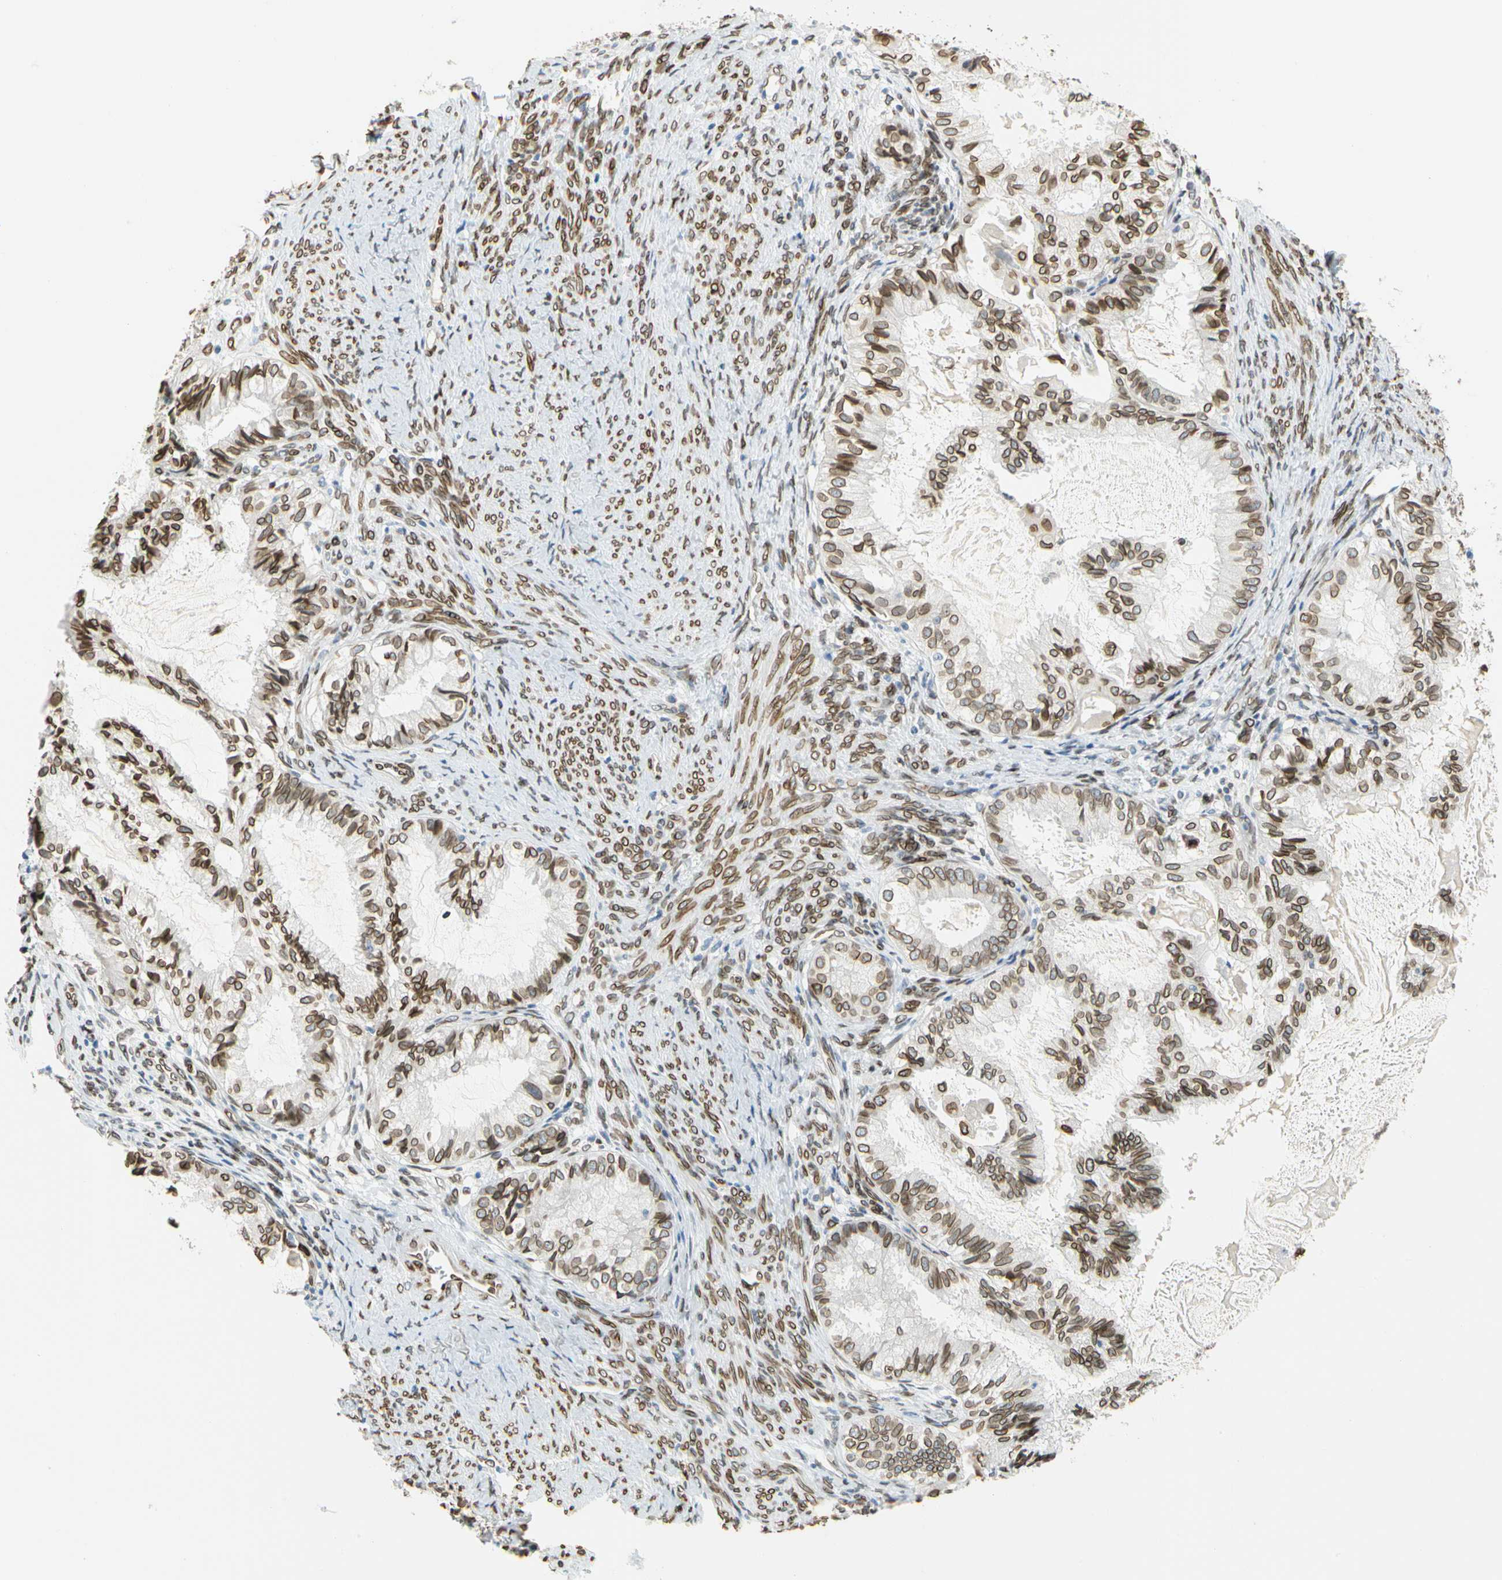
{"staining": {"intensity": "moderate", "quantity": ">75%", "location": "cytoplasmic/membranous,nuclear"}, "tissue": "cervical cancer", "cell_type": "Tumor cells", "image_type": "cancer", "snomed": [{"axis": "morphology", "description": "Normal tissue, NOS"}, {"axis": "morphology", "description": "Adenocarcinoma, NOS"}, {"axis": "topography", "description": "Cervix"}, {"axis": "topography", "description": "Endometrium"}], "caption": "Human cervical cancer (adenocarcinoma) stained for a protein (brown) demonstrates moderate cytoplasmic/membranous and nuclear positive positivity in approximately >75% of tumor cells.", "gene": "SUN1", "patient": {"sex": "female", "age": 86}}